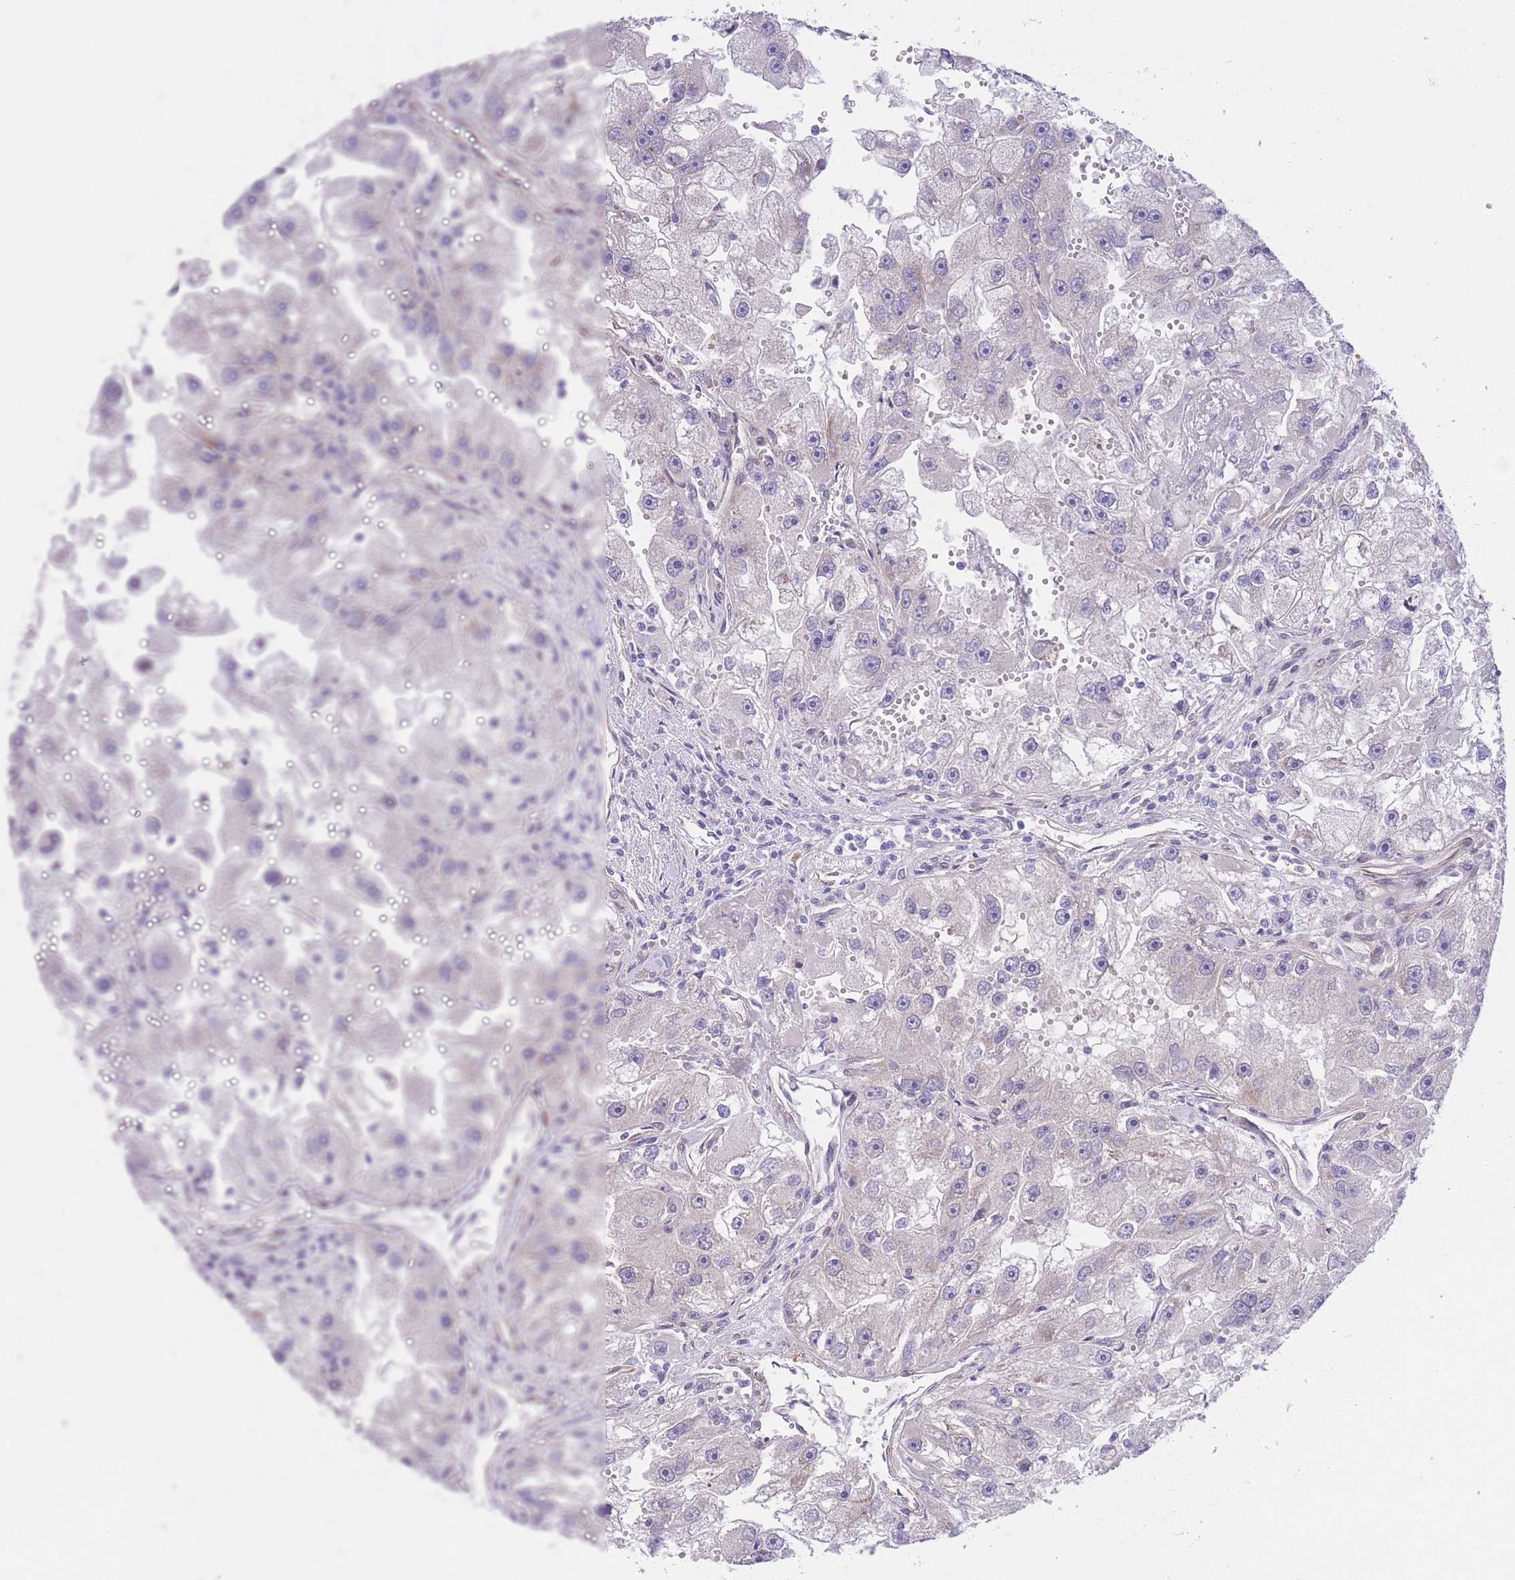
{"staining": {"intensity": "negative", "quantity": "none", "location": "none"}, "tissue": "renal cancer", "cell_type": "Tumor cells", "image_type": "cancer", "snomed": [{"axis": "morphology", "description": "Adenocarcinoma, NOS"}, {"axis": "topography", "description": "Kidney"}], "caption": "The histopathology image demonstrates no staining of tumor cells in renal adenocarcinoma.", "gene": "QTRT1", "patient": {"sex": "male", "age": 63}}